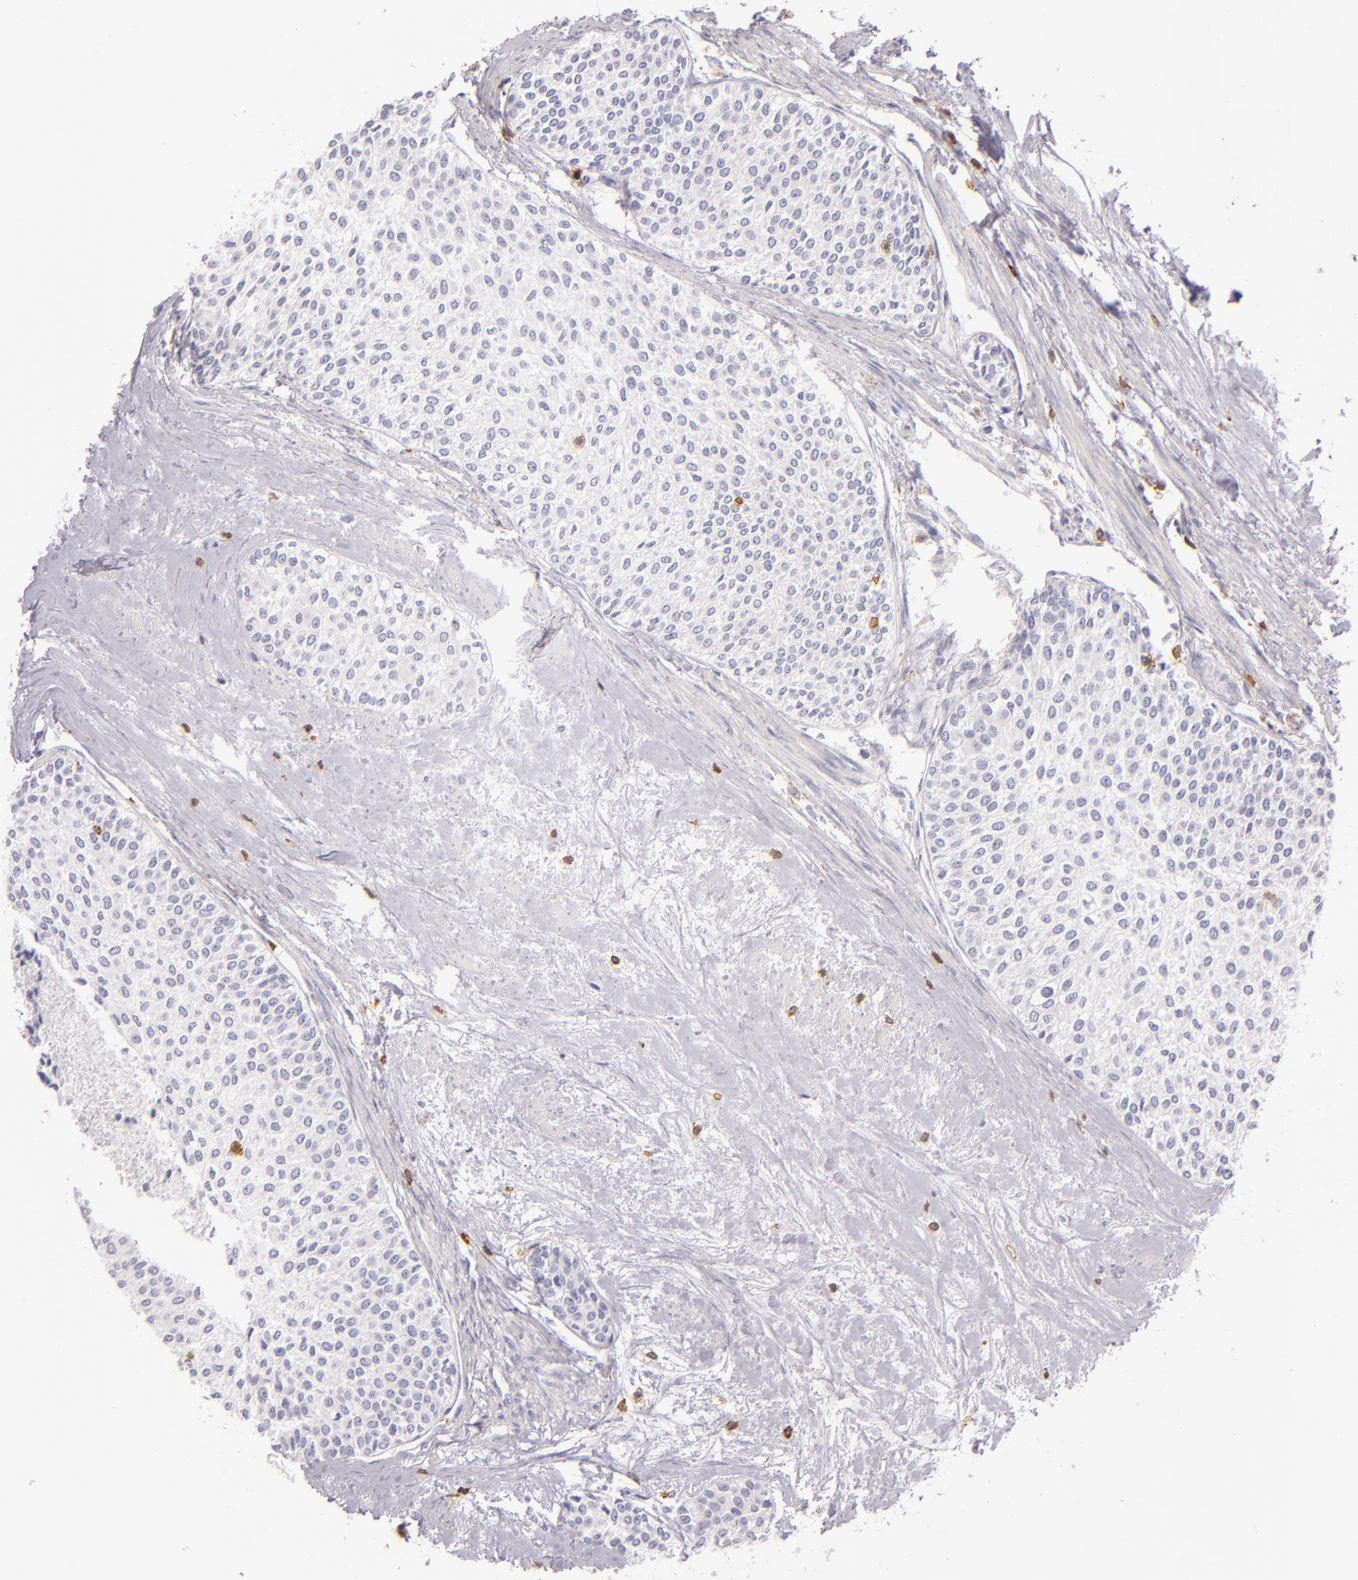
{"staining": {"intensity": "negative", "quantity": "none", "location": "none"}, "tissue": "urothelial cancer", "cell_type": "Tumor cells", "image_type": "cancer", "snomed": [{"axis": "morphology", "description": "Urothelial carcinoma, Low grade"}, {"axis": "topography", "description": "Urinary bladder"}], "caption": "Tumor cells are negative for protein expression in human urothelial cancer.", "gene": "LAT", "patient": {"sex": "female", "age": 73}}